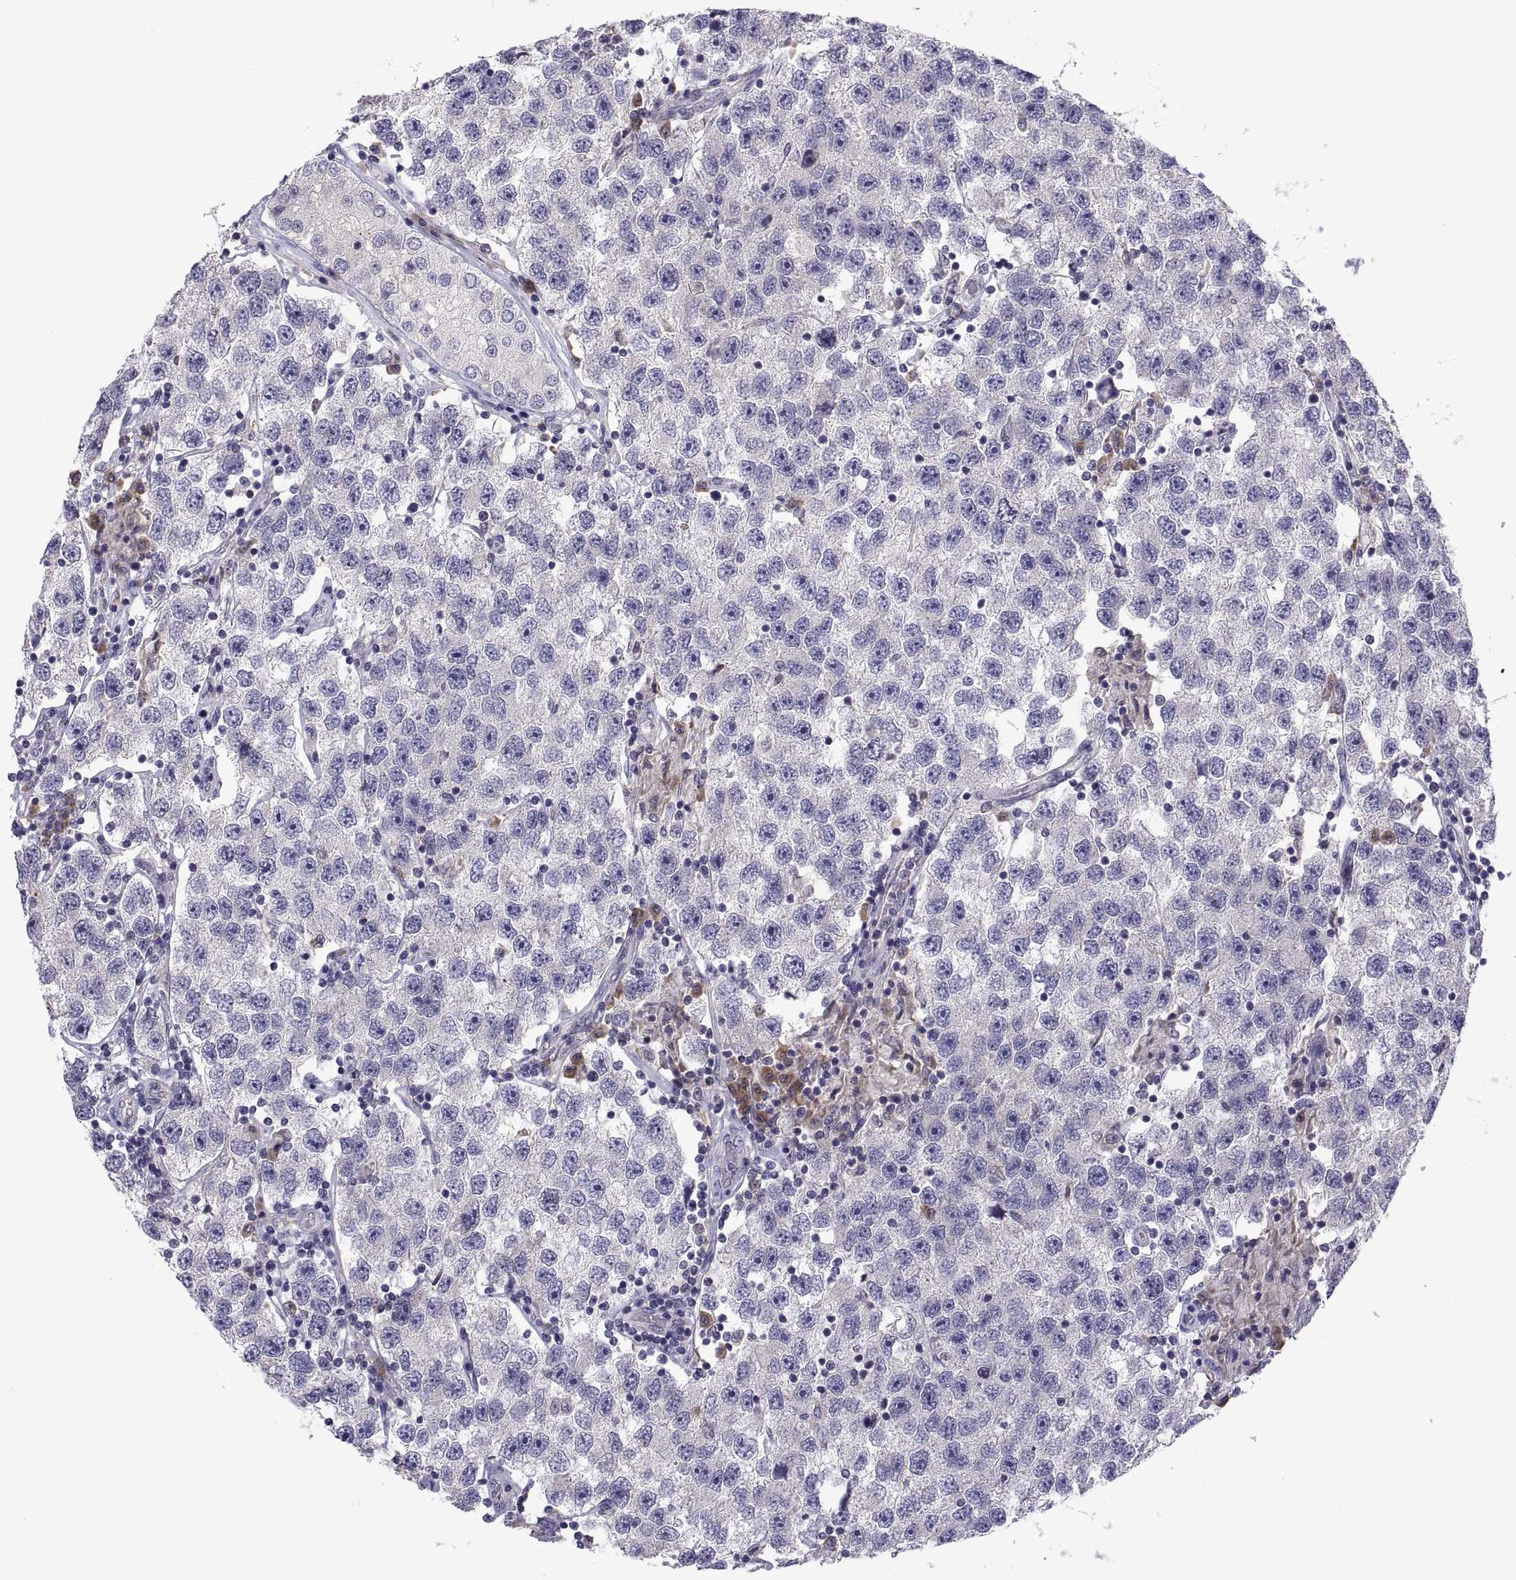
{"staining": {"intensity": "negative", "quantity": "none", "location": "none"}, "tissue": "testis cancer", "cell_type": "Tumor cells", "image_type": "cancer", "snomed": [{"axis": "morphology", "description": "Seminoma, NOS"}, {"axis": "topography", "description": "Testis"}], "caption": "This is an immunohistochemistry photomicrograph of seminoma (testis). There is no staining in tumor cells.", "gene": "PKP1", "patient": {"sex": "male", "age": 26}}